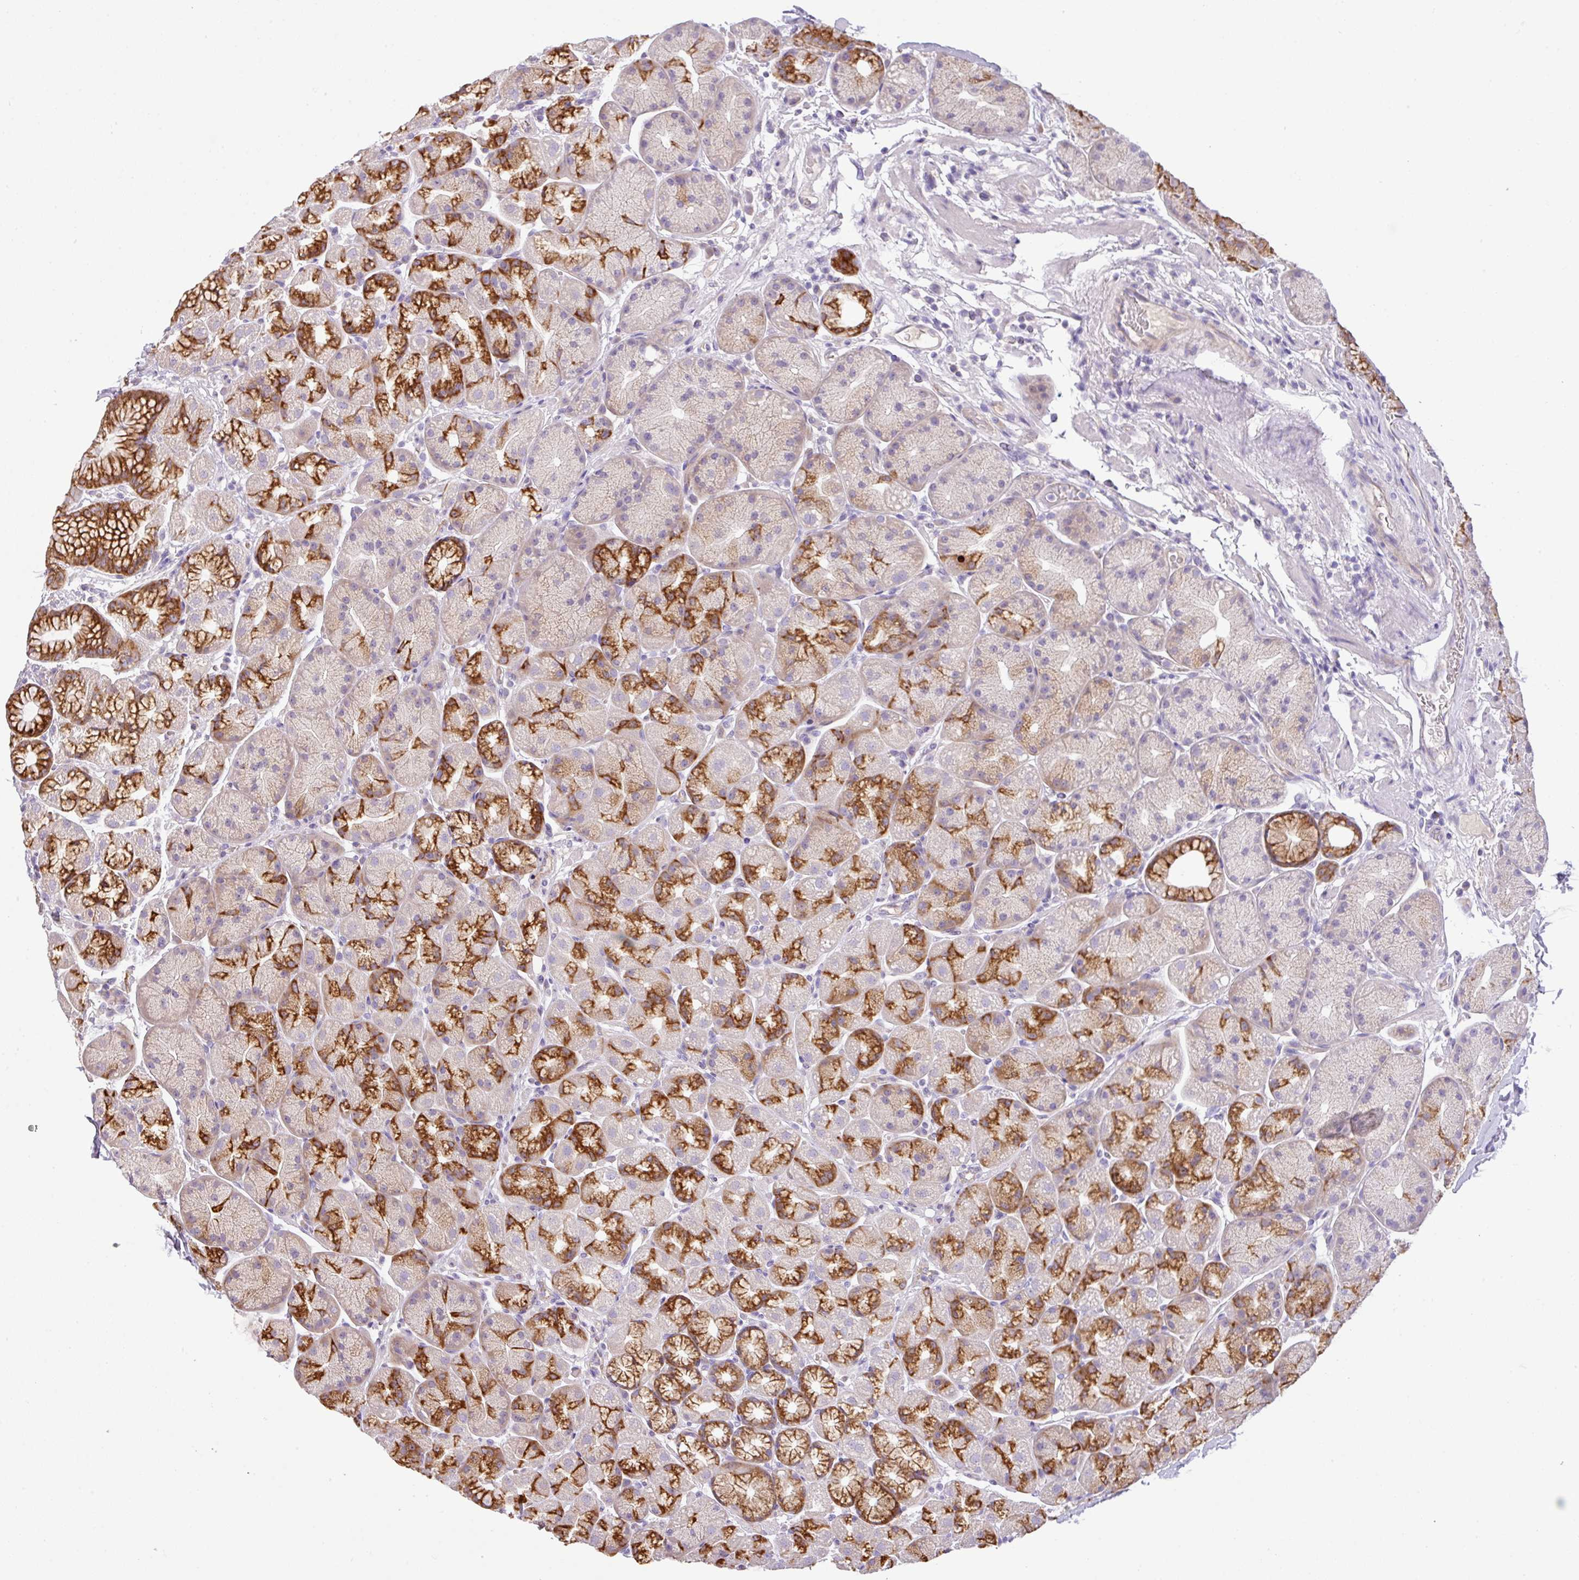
{"staining": {"intensity": "strong", "quantity": "25%-75%", "location": "cytoplasmic/membranous"}, "tissue": "stomach", "cell_type": "Glandular cells", "image_type": "normal", "snomed": [{"axis": "morphology", "description": "Normal tissue, NOS"}, {"axis": "topography", "description": "Stomach, lower"}], "caption": "Glandular cells display high levels of strong cytoplasmic/membranous positivity in approximately 25%-75% of cells in unremarkable stomach. The staining is performed using DAB (3,3'-diaminobenzidine) brown chromogen to label protein expression. The nuclei are counter-stained blue using hematoxylin.", "gene": "PIK3R5", "patient": {"sex": "male", "age": 67}}